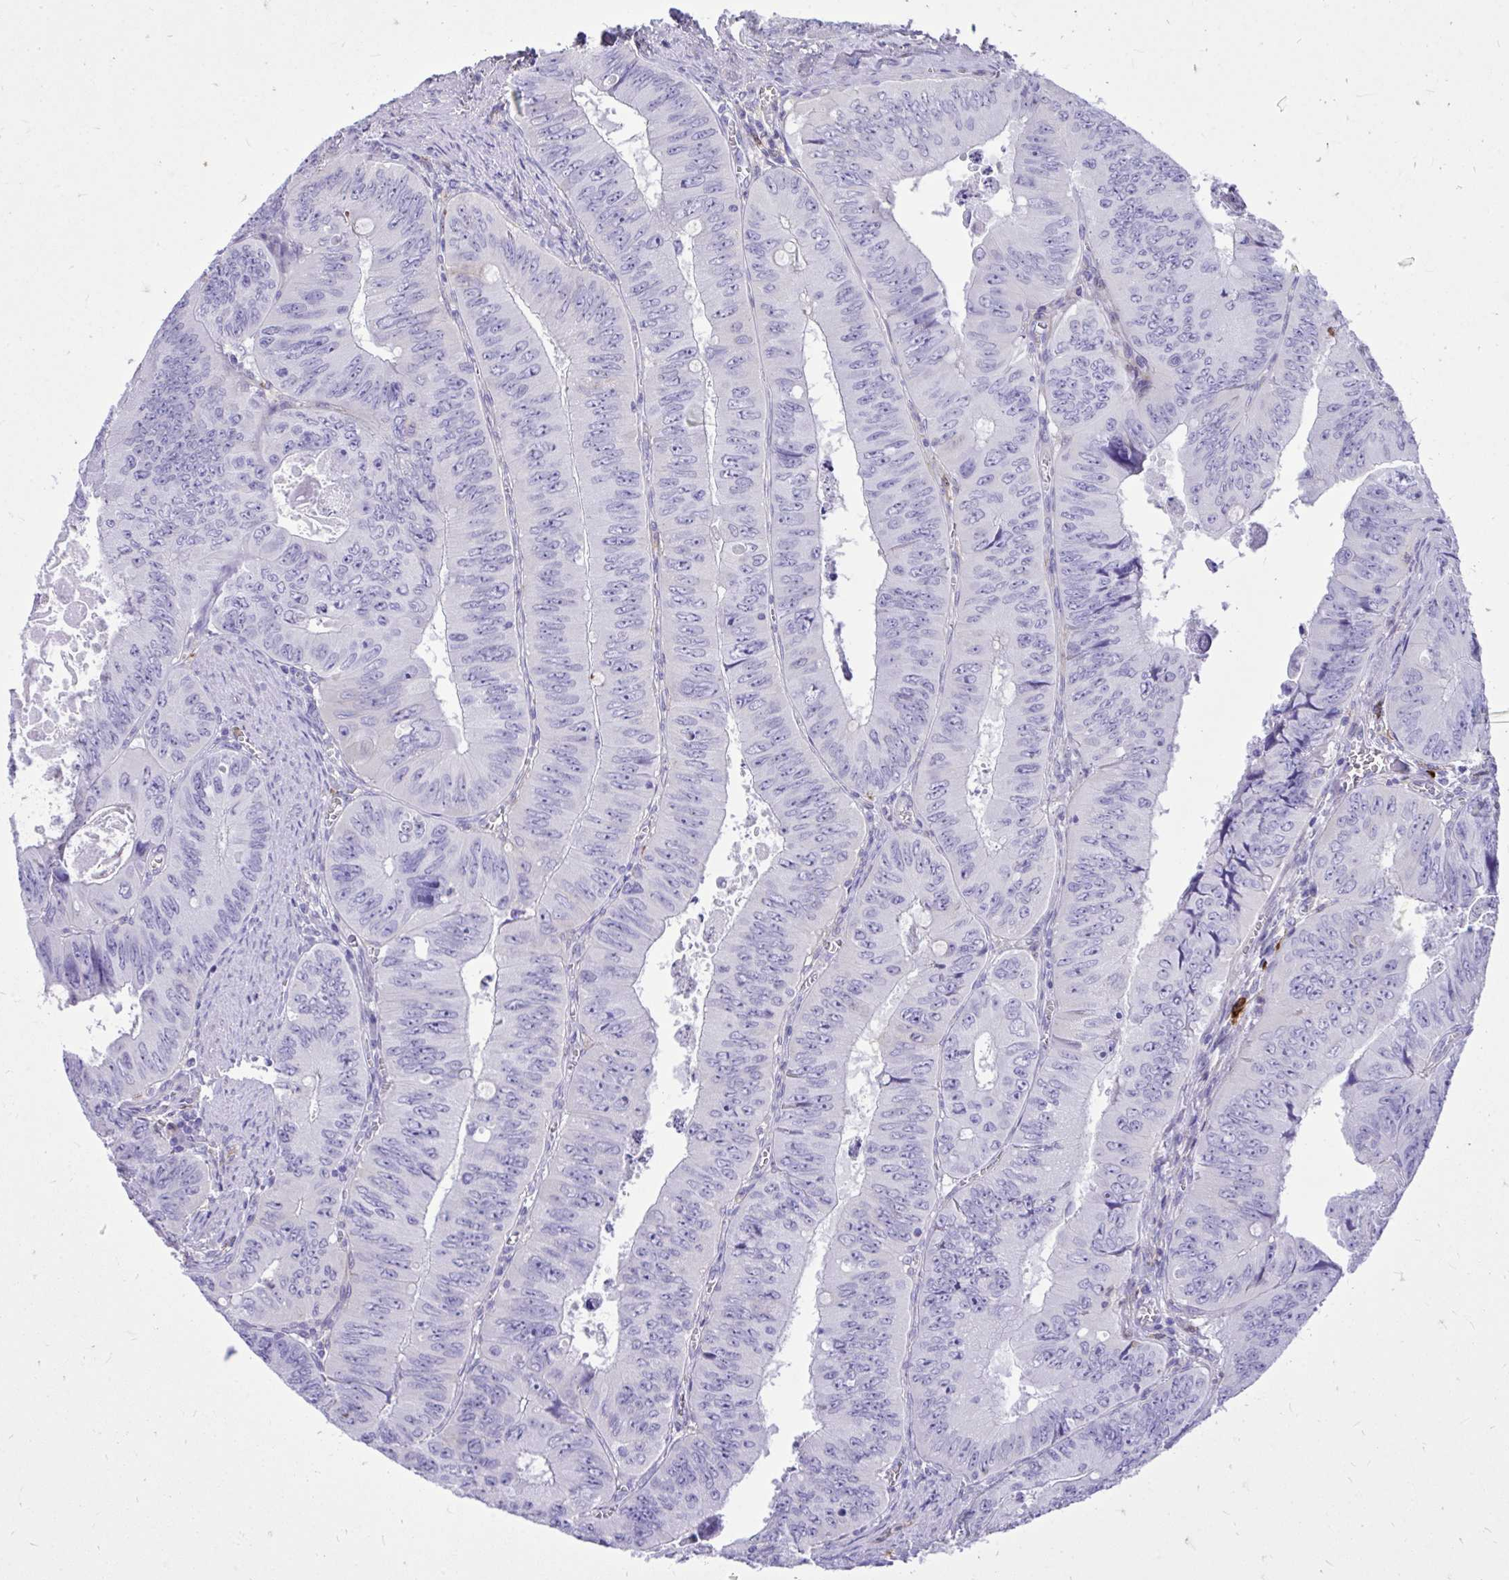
{"staining": {"intensity": "negative", "quantity": "none", "location": "none"}, "tissue": "colorectal cancer", "cell_type": "Tumor cells", "image_type": "cancer", "snomed": [{"axis": "morphology", "description": "Adenocarcinoma, NOS"}, {"axis": "topography", "description": "Colon"}], "caption": "The photomicrograph reveals no staining of tumor cells in adenocarcinoma (colorectal).", "gene": "TLR7", "patient": {"sex": "female", "age": 84}}